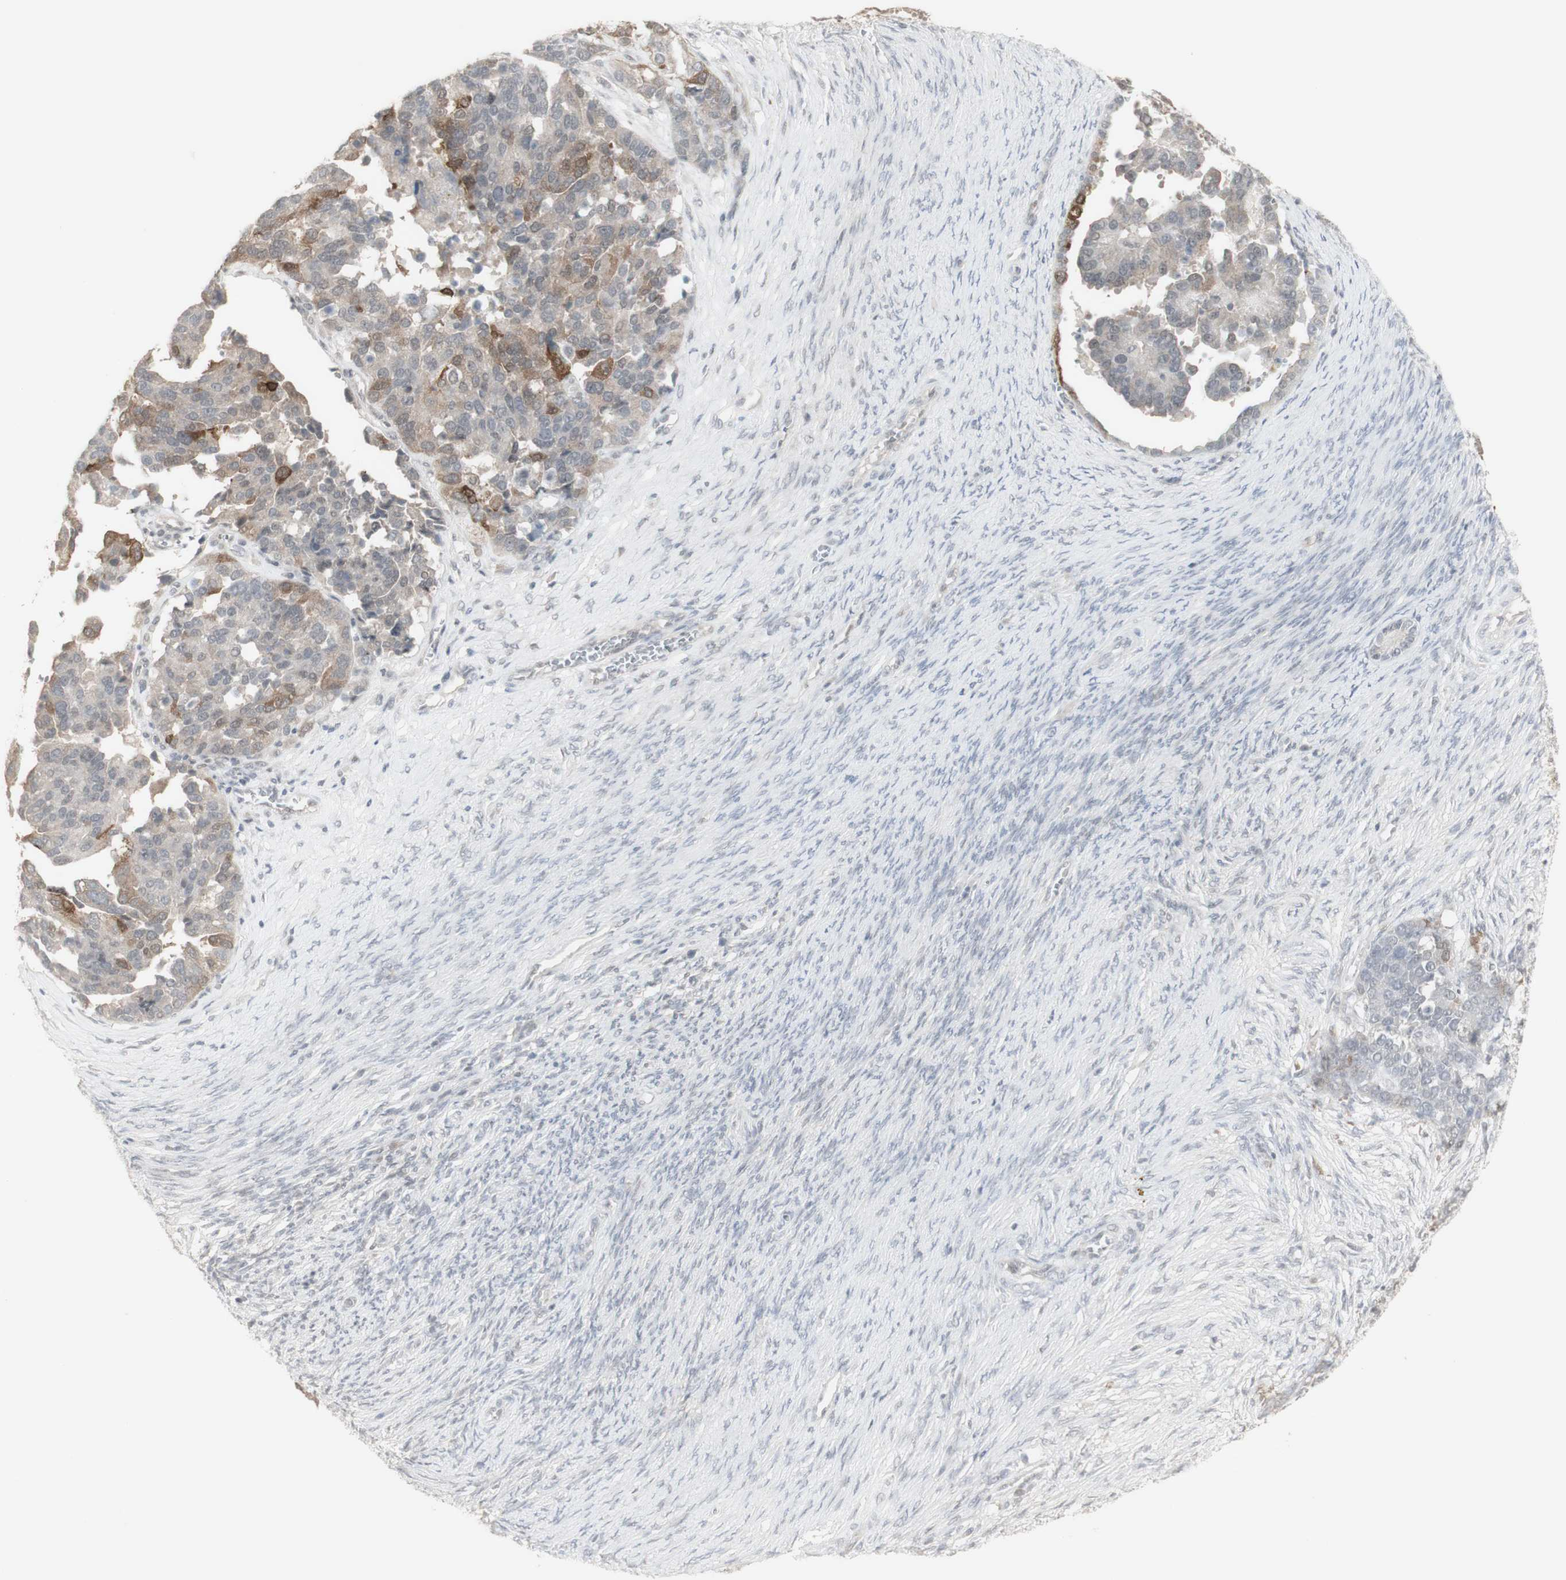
{"staining": {"intensity": "moderate", "quantity": "25%-75%", "location": "cytoplasmic/membranous"}, "tissue": "ovarian cancer", "cell_type": "Tumor cells", "image_type": "cancer", "snomed": [{"axis": "morphology", "description": "Cystadenocarcinoma, serous, NOS"}, {"axis": "topography", "description": "Ovary"}], "caption": "Human ovarian cancer (serous cystadenocarcinoma) stained for a protein (brown) demonstrates moderate cytoplasmic/membranous positive positivity in about 25%-75% of tumor cells.", "gene": "C1orf116", "patient": {"sex": "female", "age": 44}}